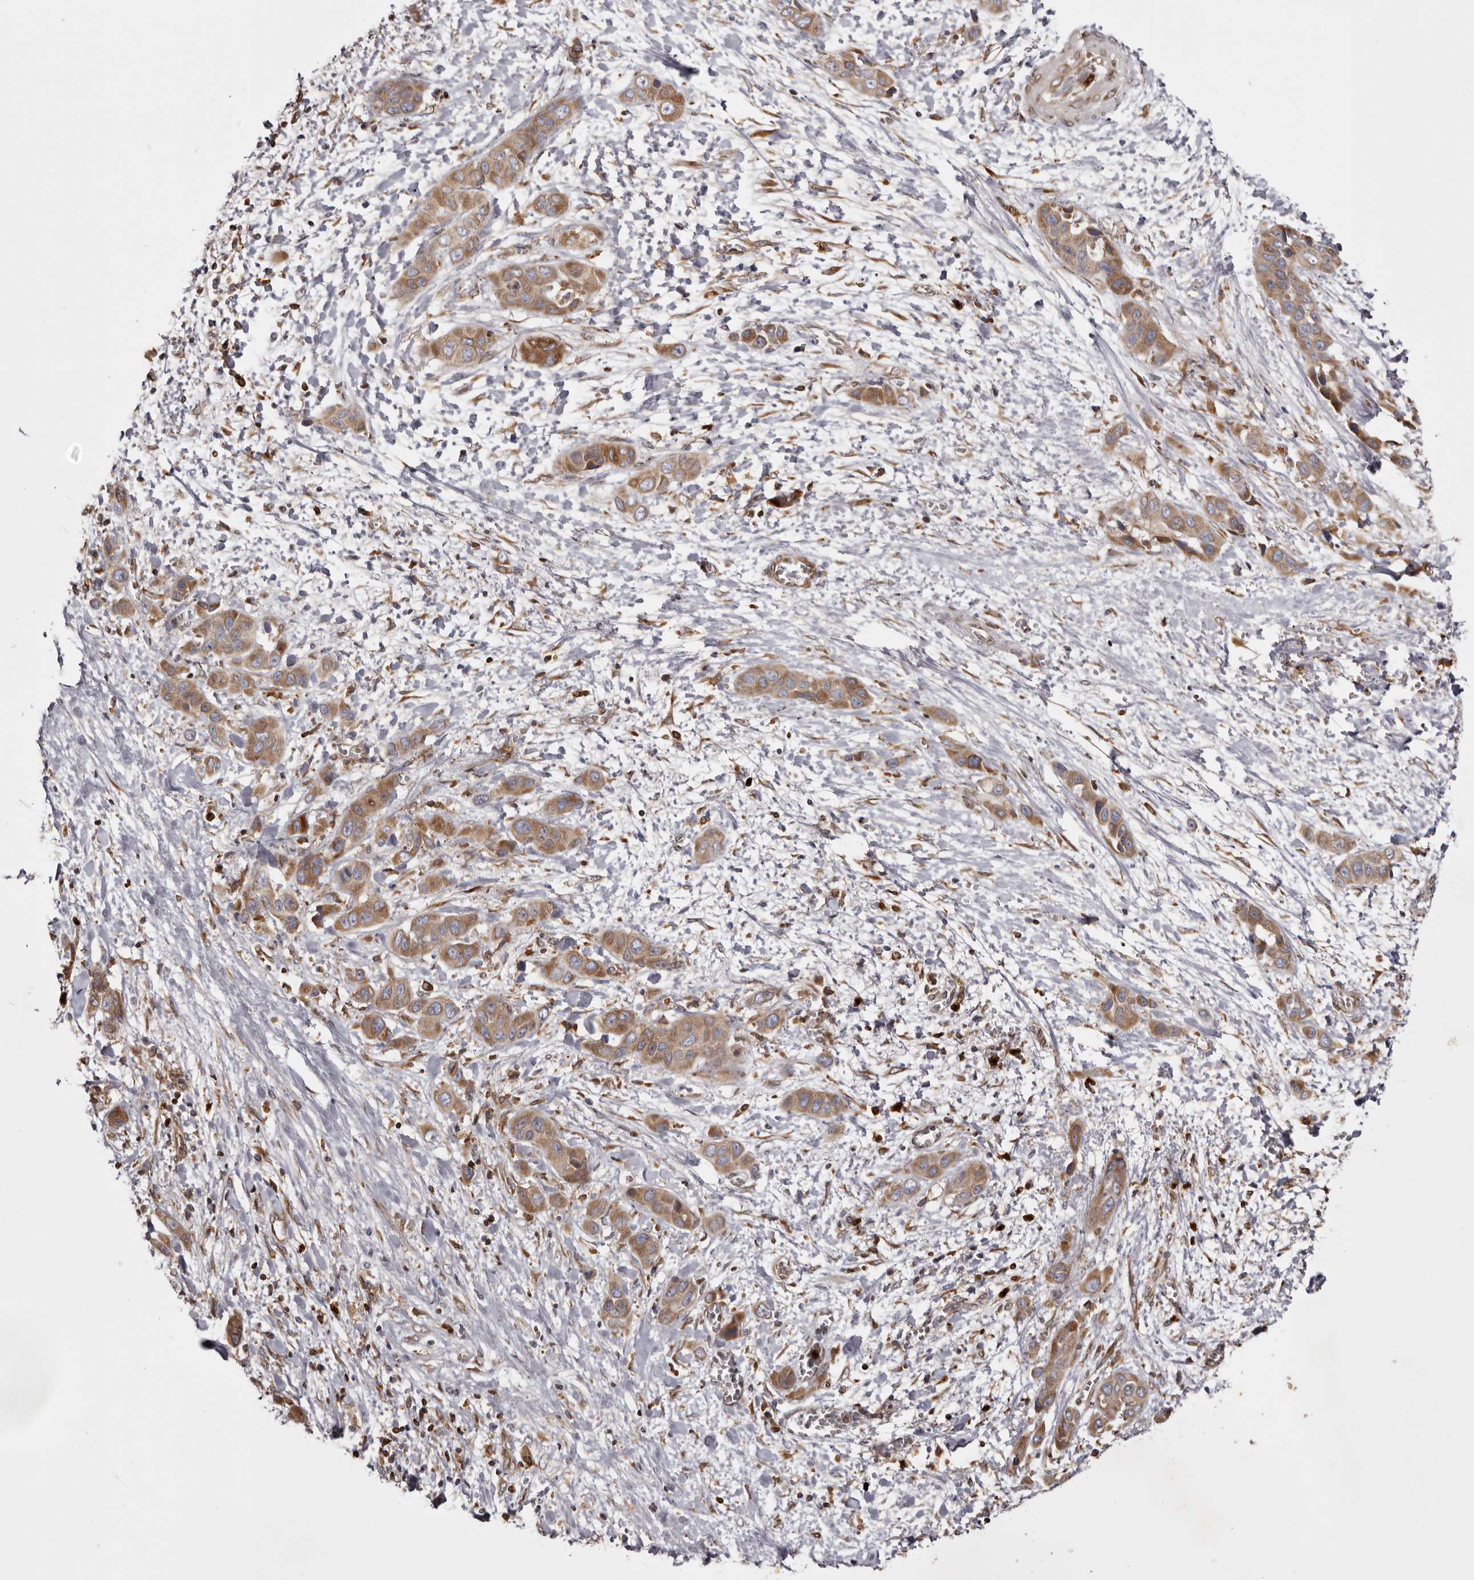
{"staining": {"intensity": "moderate", "quantity": ">75%", "location": "cytoplasmic/membranous"}, "tissue": "liver cancer", "cell_type": "Tumor cells", "image_type": "cancer", "snomed": [{"axis": "morphology", "description": "Cholangiocarcinoma"}, {"axis": "topography", "description": "Liver"}], "caption": "Immunohistochemical staining of liver cholangiocarcinoma reveals medium levels of moderate cytoplasmic/membranous staining in approximately >75% of tumor cells. (IHC, brightfield microscopy, high magnification).", "gene": "C4orf3", "patient": {"sex": "female", "age": 52}}